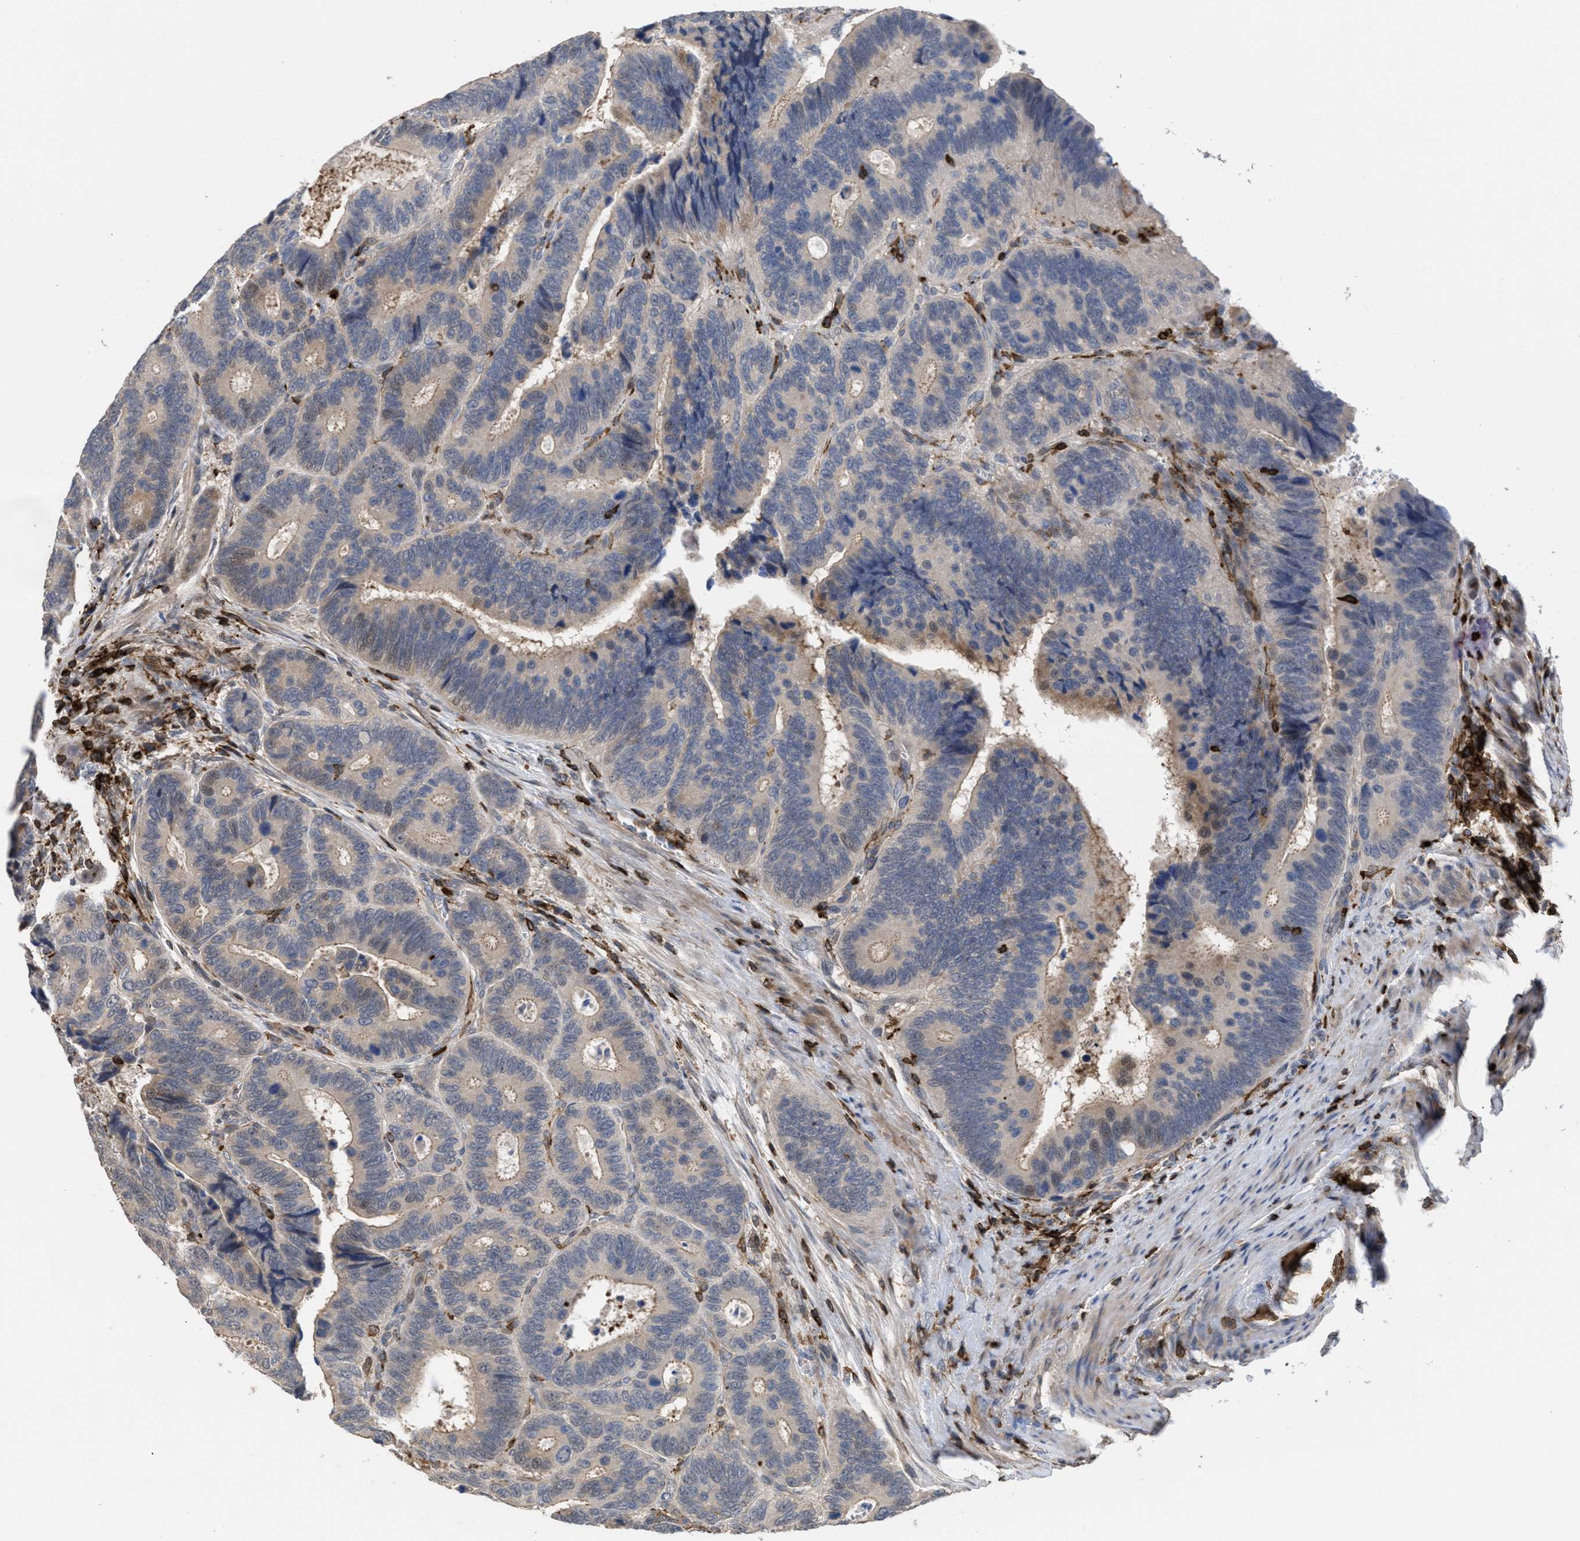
{"staining": {"intensity": "weak", "quantity": "<25%", "location": "cytoplasmic/membranous"}, "tissue": "colorectal cancer", "cell_type": "Tumor cells", "image_type": "cancer", "snomed": [{"axis": "morphology", "description": "Inflammation, NOS"}, {"axis": "morphology", "description": "Adenocarcinoma, NOS"}, {"axis": "topography", "description": "Colon"}], "caption": "The photomicrograph displays no staining of tumor cells in colorectal adenocarcinoma. The staining is performed using DAB (3,3'-diaminobenzidine) brown chromogen with nuclei counter-stained in using hematoxylin.", "gene": "PTPRE", "patient": {"sex": "male", "age": 72}}